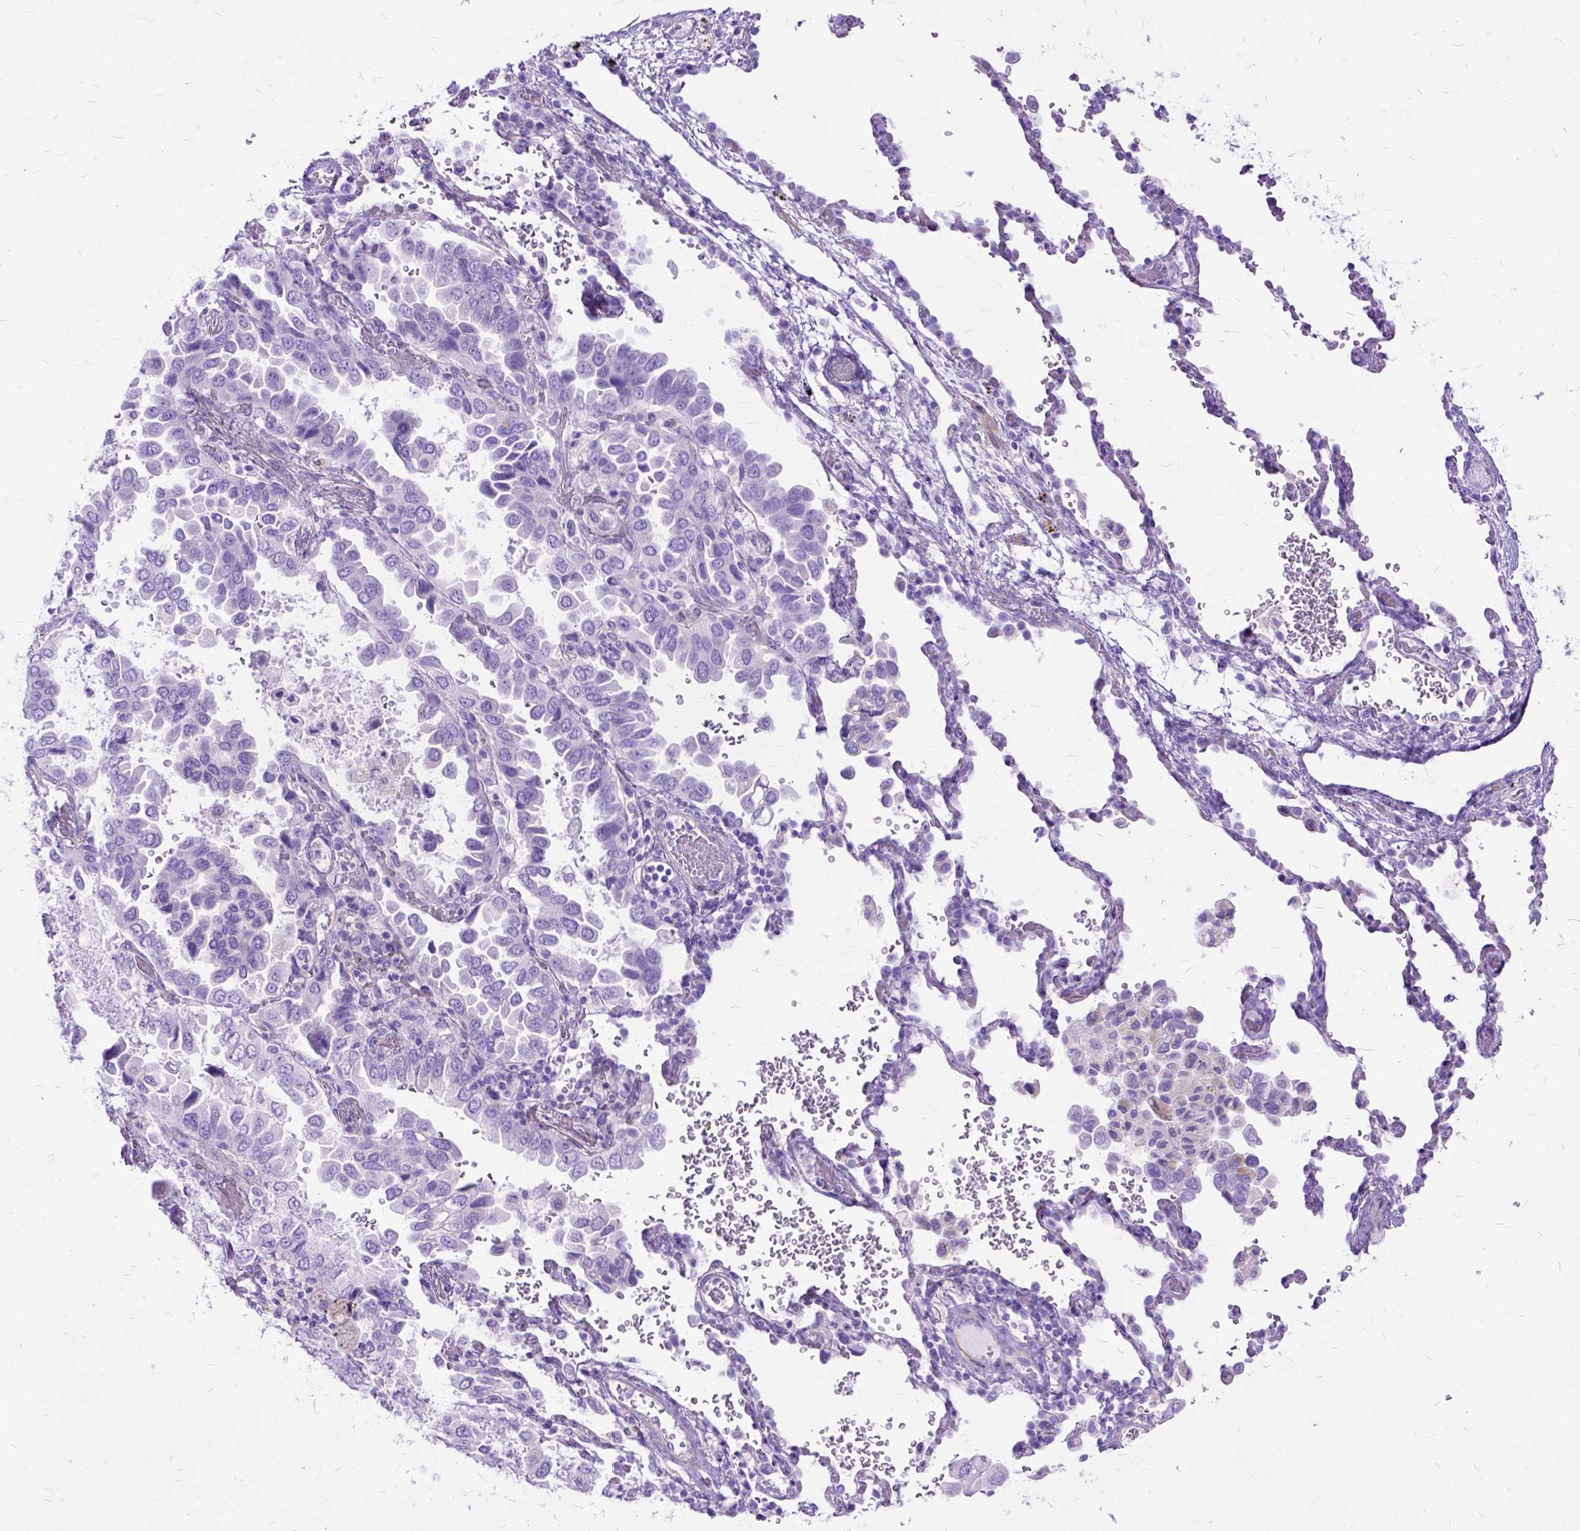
{"staining": {"intensity": "negative", "quantity": "none", "location": "none"}, "tissue": "lung cancer", "cell_type": "Tumor cells", "image_type": "cancer", "snomed": [{"axis": "morphology", "description": "Aneuploidy"}, {"axis": "morphology", "description": "Adenocarcinoma, NOS"}, {"axis": "morphology", "description": "Adenocarcinoma, metastatic, NOS"}, {"axis": "topography", "description": "Lymph node"}, {"axis": "topography", "description": "Lung"}], "caption": "An image of adenocarcinoma (lung) stained for a protein demonstrates no brown staining in tumor cells.", "gene": "ARL9", "patient": {"sex": "female", "age": 48}}